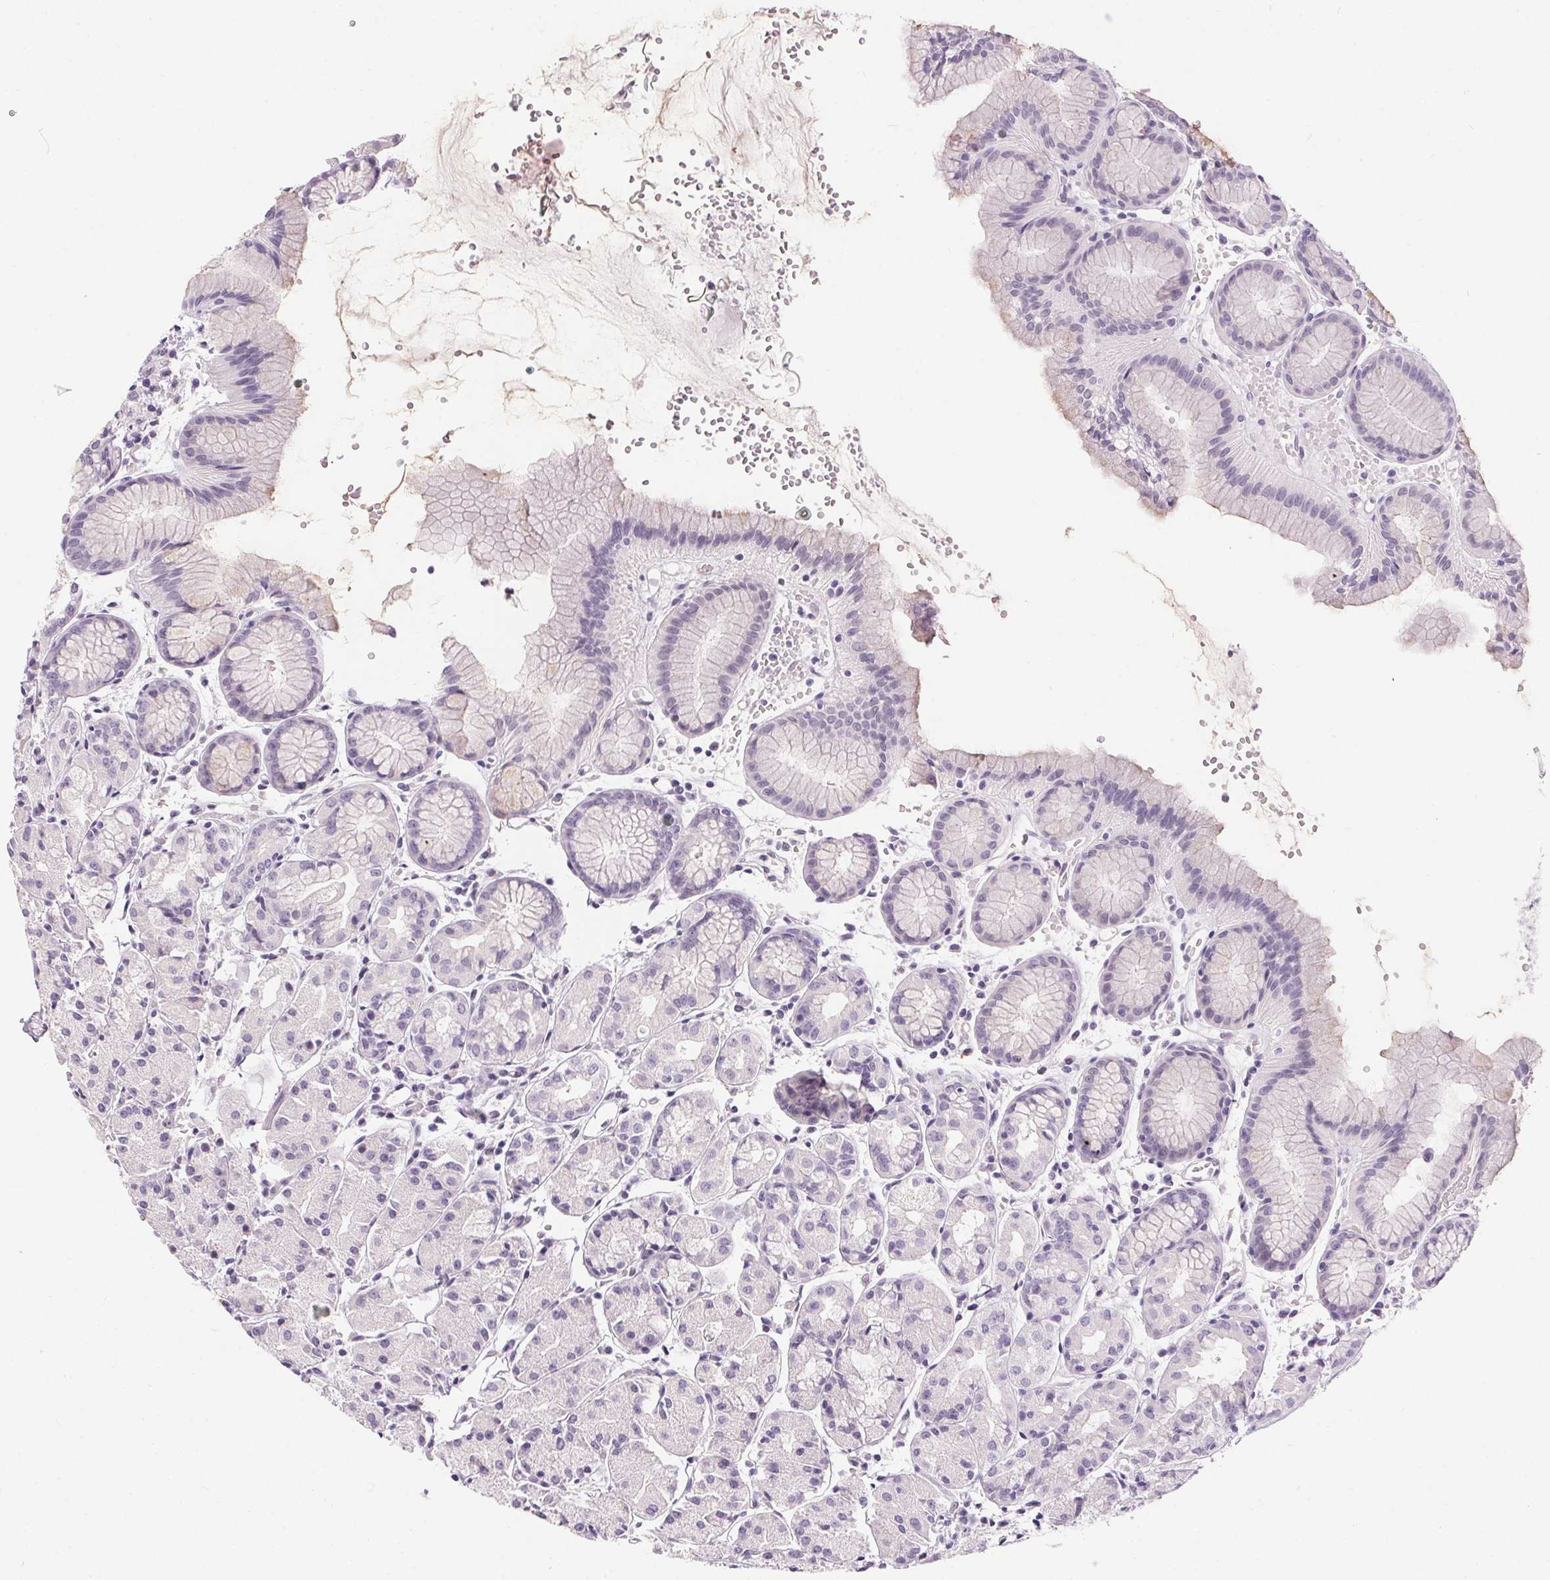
{"staining": {"intensity": "negative", "quantity": "none", "location": "none"}, "tissue": "stomach", "cell_type": "Glandular cells", "image_type": "normal", "snomed": [{"axis": "morphology", "description": "Normal tissue, NOS"}, {"axis": "topography", "description": "Stomach, upper"}], "caption": "A high-resolution micrograph shows IHC staining of unremarkable stomach, which reveals no significant staining in glandular cells.", "gene": "GBP6", "patient": {"sex": "male", "age": 47}}